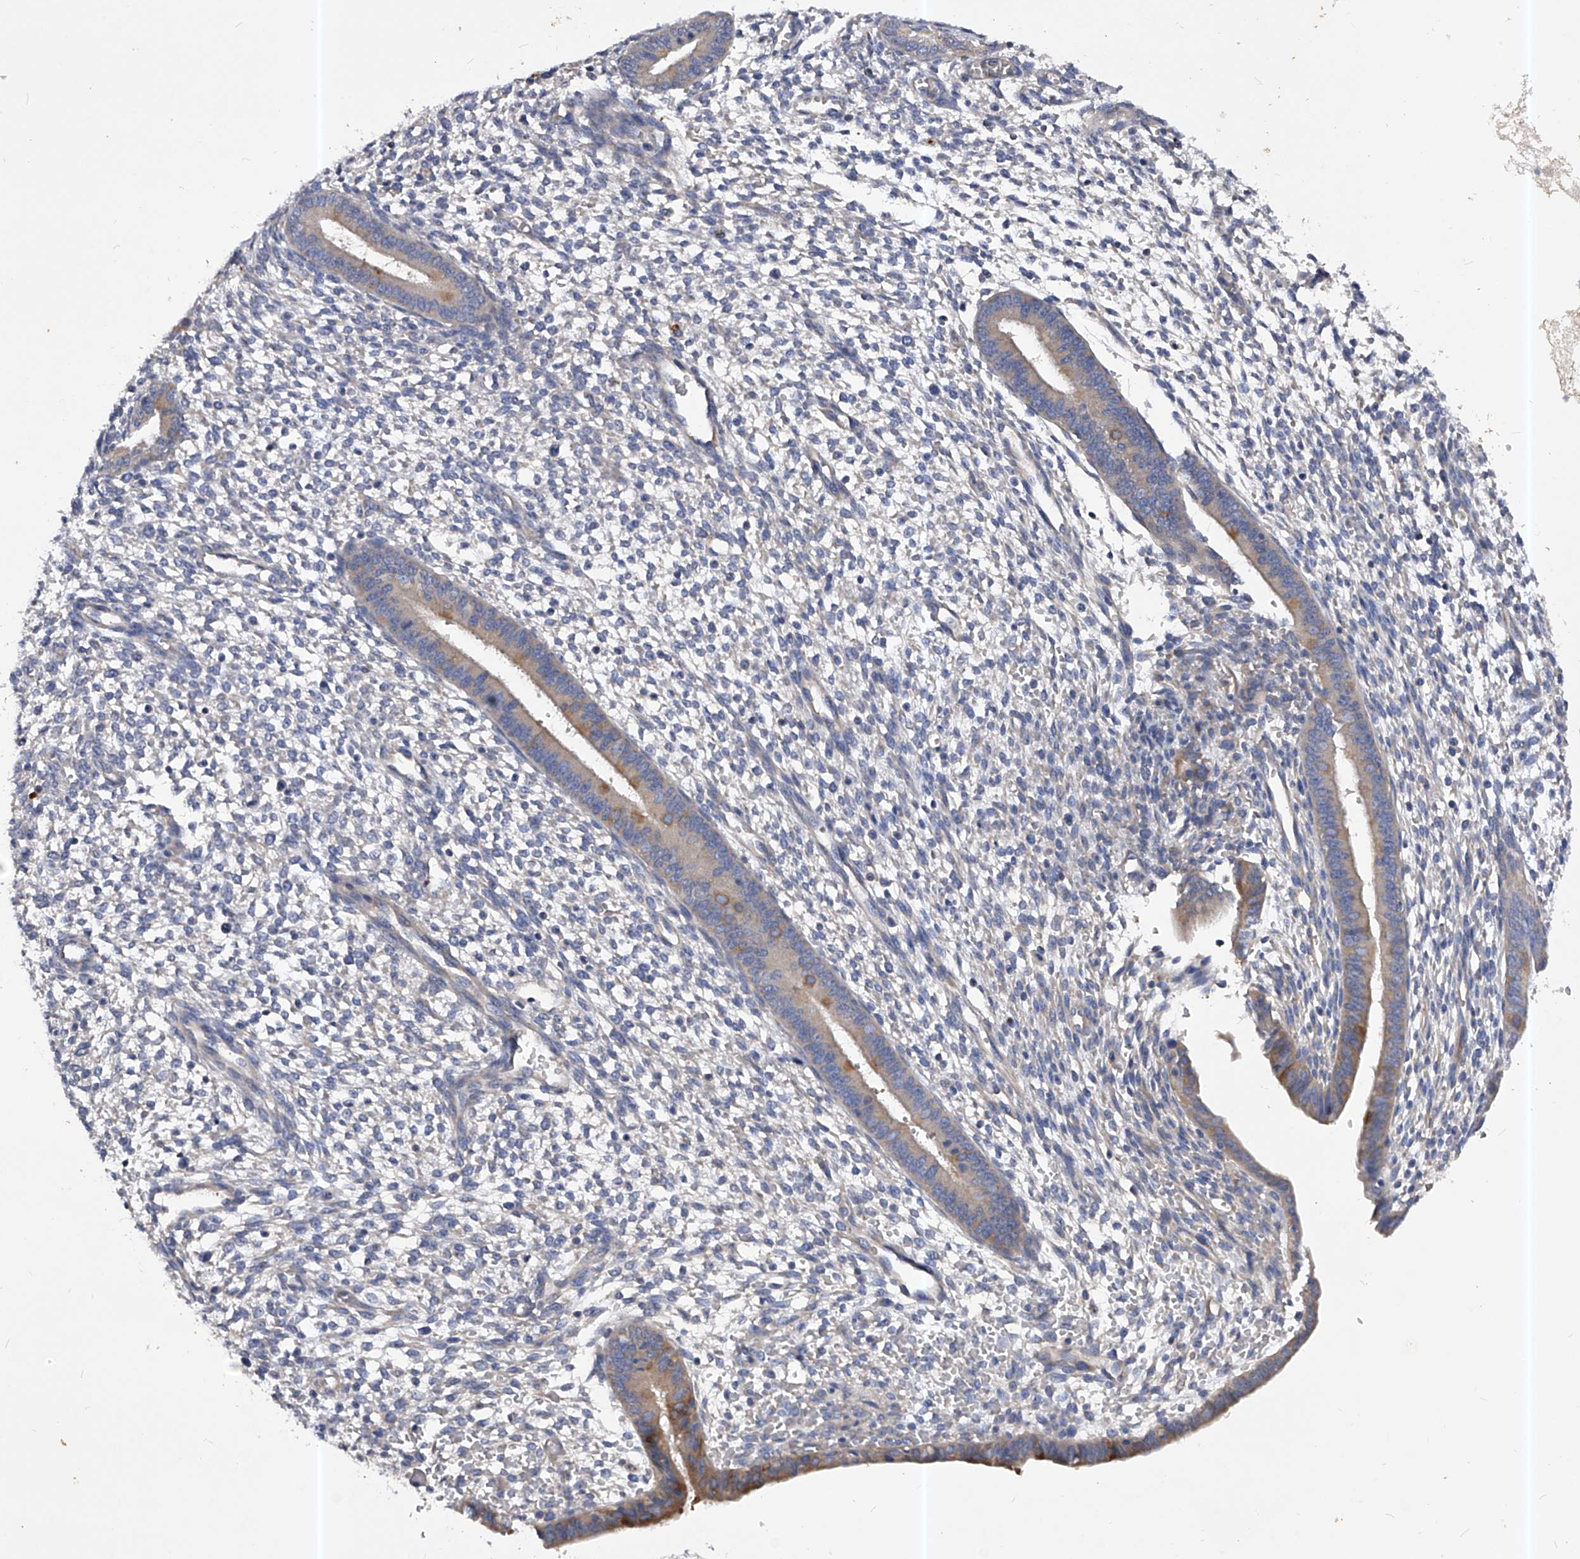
{"staining": {"intensity": "negative", "quantity": "none", "location": "none"}, "tissue": "endometrium", "cell_type": "Cells in endometrial stroma", "image_type": "normal", "snomed": [{"axis": "morphology", "description": "Normal tissue, NOS"}, {"axis": "topography", "description": "Endometrium"}], "caption": "Image shows no significant protein expression in cells in endometrial stroma of benign endometrium. The staining was performed using DAB to visualize the protein expression in brown, while the nuclei were stained in blue with hematoxylin (Magnification: 20x).", "gene": "PPP5C", "patient": {"sex": "female", "age": 46}}